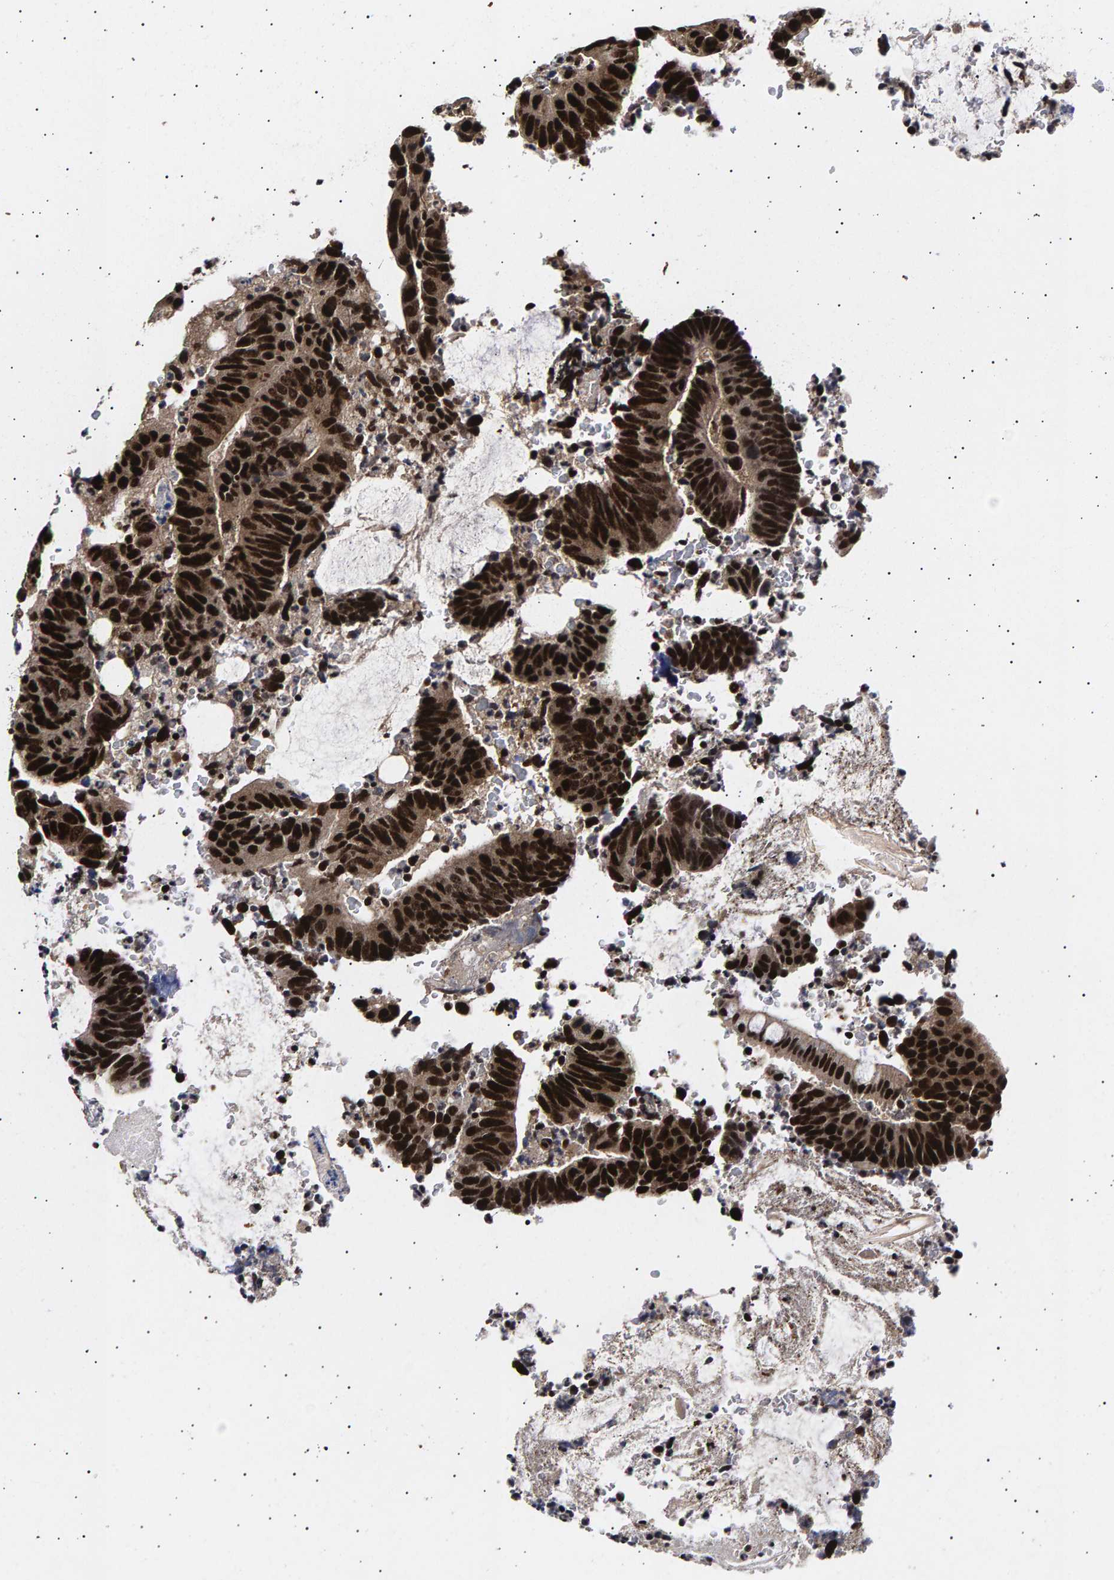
{"staining": {"intensity": "strong", "quantity": ">75%", "location": "nuclear"}, "tissue": "colorectal cancer", "cell_type": "Tumor cells", "image_type": "cancer", "snomed": [{"axis": "morphology", "description": "Adenocarcinoma, NOS"}, {"axis": "topography", "description": "Colon"}], "caption": "Approximately >75% of tumor cells in colorectal cancer (adenocarcinoma) show strong nuclear protein staining as visualized by brown immunohistochemical staining.", "gene": "ANKRD40", "patient": {"sex": "male", "age": 56}}